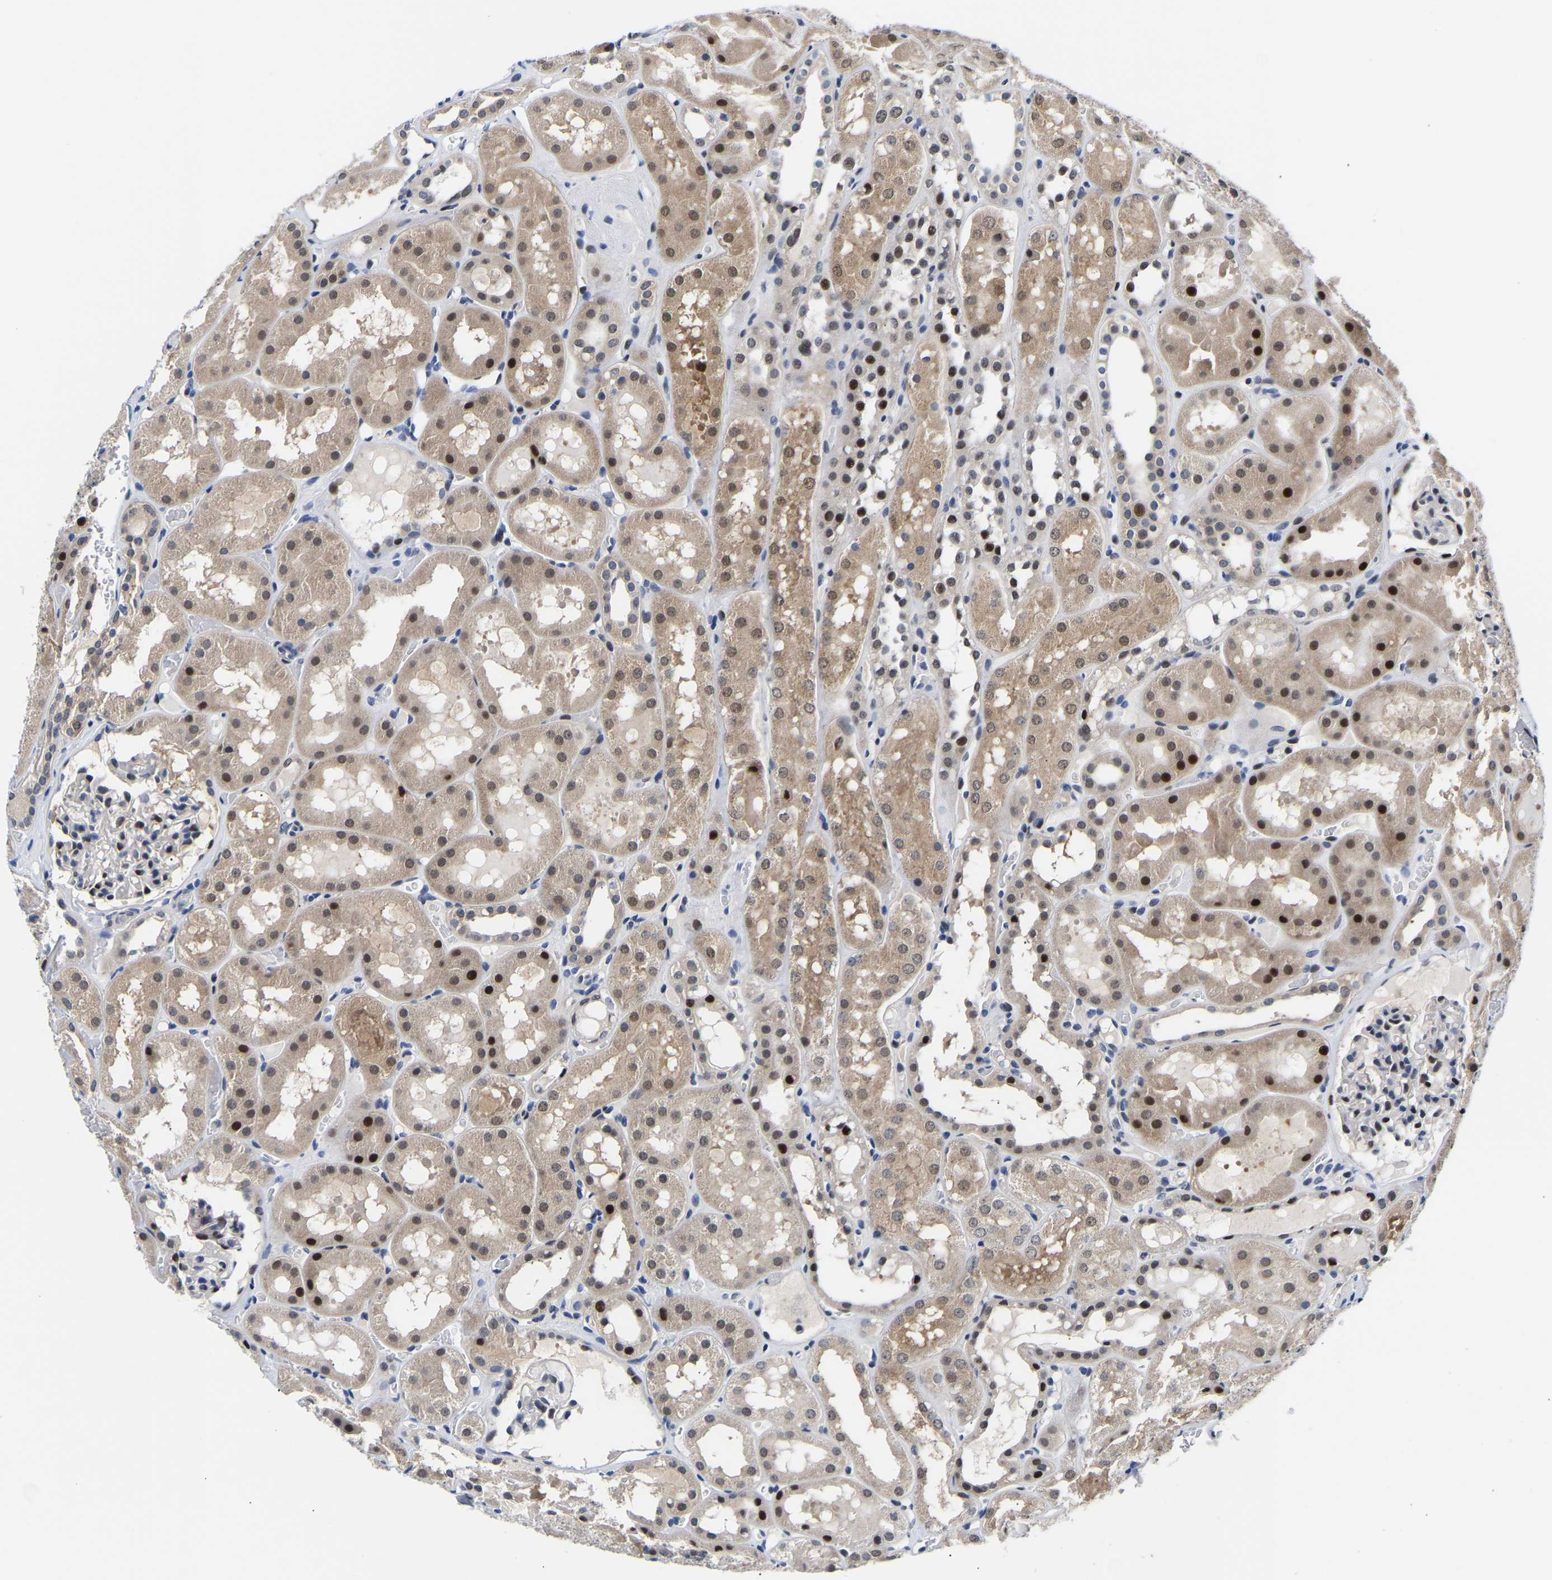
{"staining": {"intensity": "moderate", "quantity": "<25%", "location": "nuclear"}, "tissue": "kidney", "cell_type": "Cells in glomeruli", "image_type": "normal", "snomed": [{"axis": "morphology", "description": "Normal tissue, NOS"}, {"axis": "topography", "description": "Kidney"}, {"axis": "topography", "description": "Urinary bladder"}], "caption": "Immunohistochemistry photomicrograph of benign kidney: kidney stained using immunohistochemistry (IHC) shows low levels of moderate protein expression localized specifically in the nuclear of cells in glomeruli, appearing as a nuclear brown color.", "gene": "PTRHD1", "patient": {"sex": "male", "age": 16}}